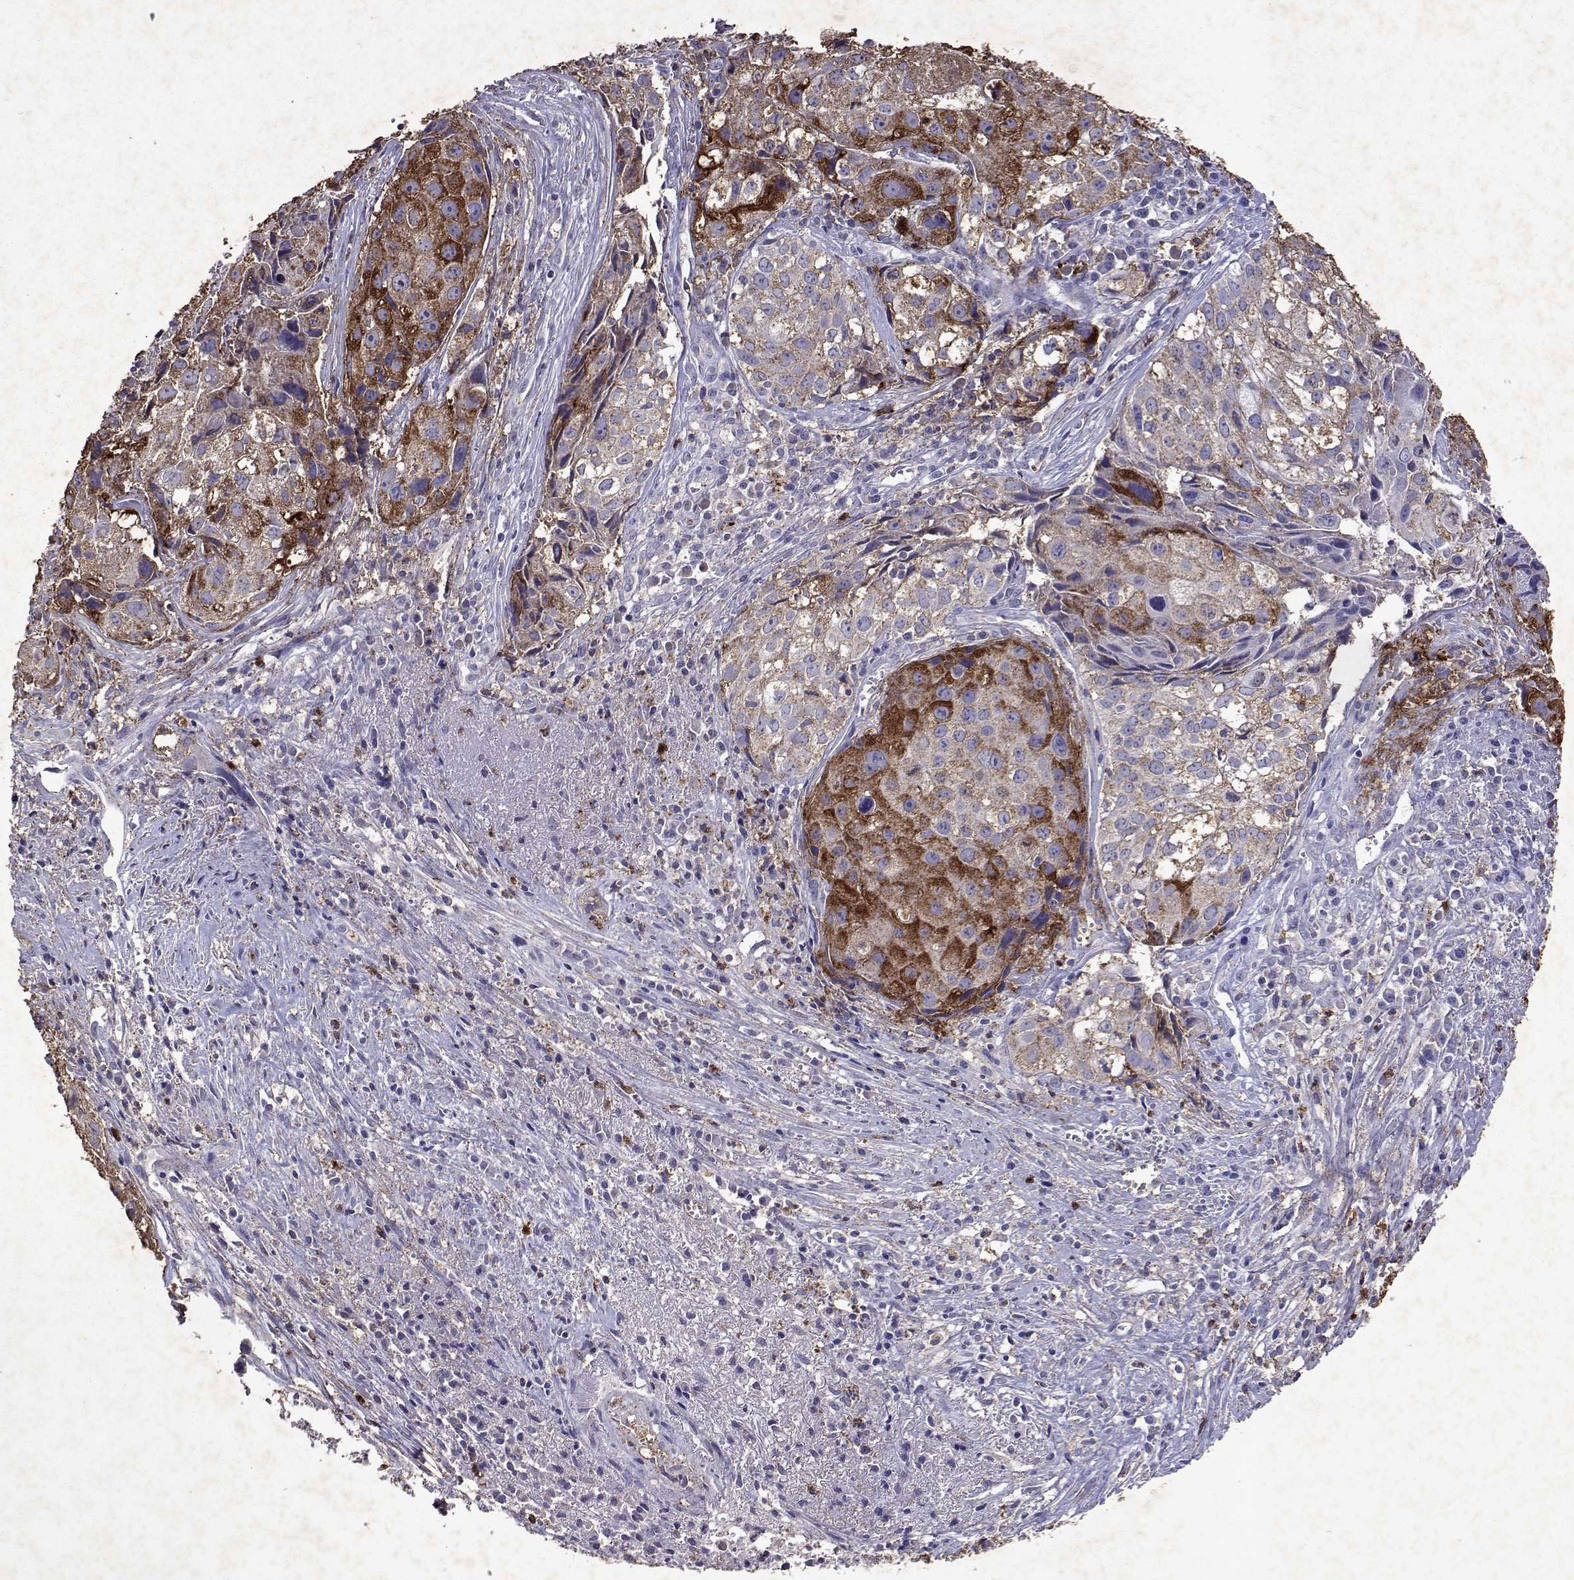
{"staining": {"intensity": "strong", "quantity": "25%-75%", "location": "cytoplasmic/membranous"}, "tissue": "cervical cancer", "cell_type": "Tumor cells", "image_type": "cancer", "snomed": [{"axis": "morphology", "description": "Squamous cell carcinoma, NOS"}, {"axis": "topography", "description": "Cervix"}], "caption": "Protein staining reveals strong cytoplasmic/membranous positivity in about 25%-75% of tumor cells in squamous cell carcinoma (cervical). Nuclei are stained in blue.", "gene": "DUSP28", "patient": {"sex": "female", "age": 53}}